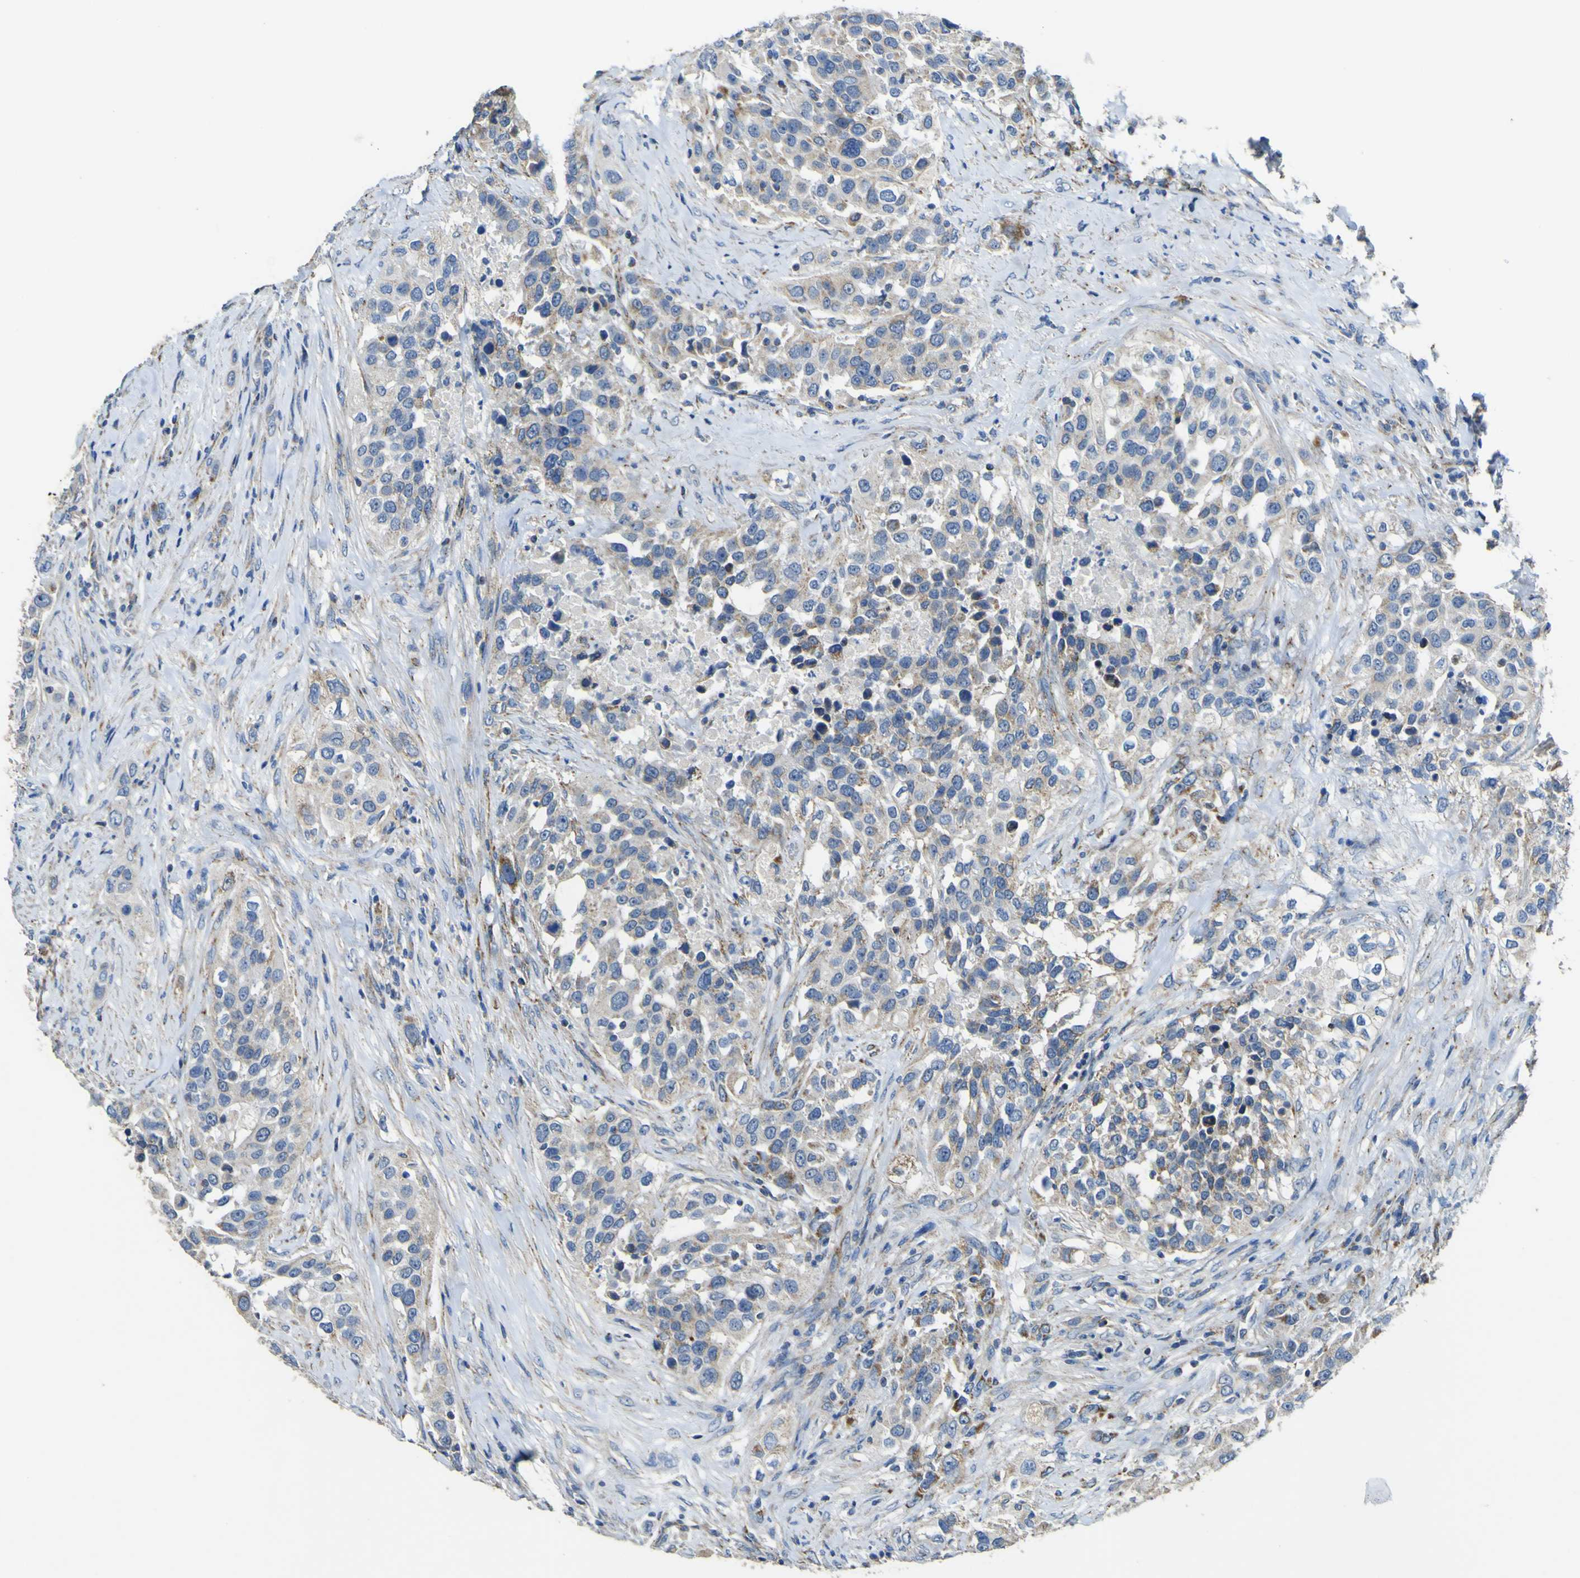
{"staining": {"intensity": "weak", "quantity": "<25%", "location": "cytoplasmic/membranous"}, "tissue": "urothelial cancer", "cell_type": "Tumor cells", "image_type": "cancer", "snomed": [{"axis": "morphology", "description": "Urothelial carcinoma, High grade"}, {"axis": "topography", "description": "Urinary bladder"}], "caption": "This photomicrograph is of urothelial carcinoma (high-grade) stained with IHC to label a protein in brown with the nuclei are counter-stained blue. There is no positivity in tumor cells.", "gene": "ALDH18A1", "patient": {"sex": "female", "age": 80}}